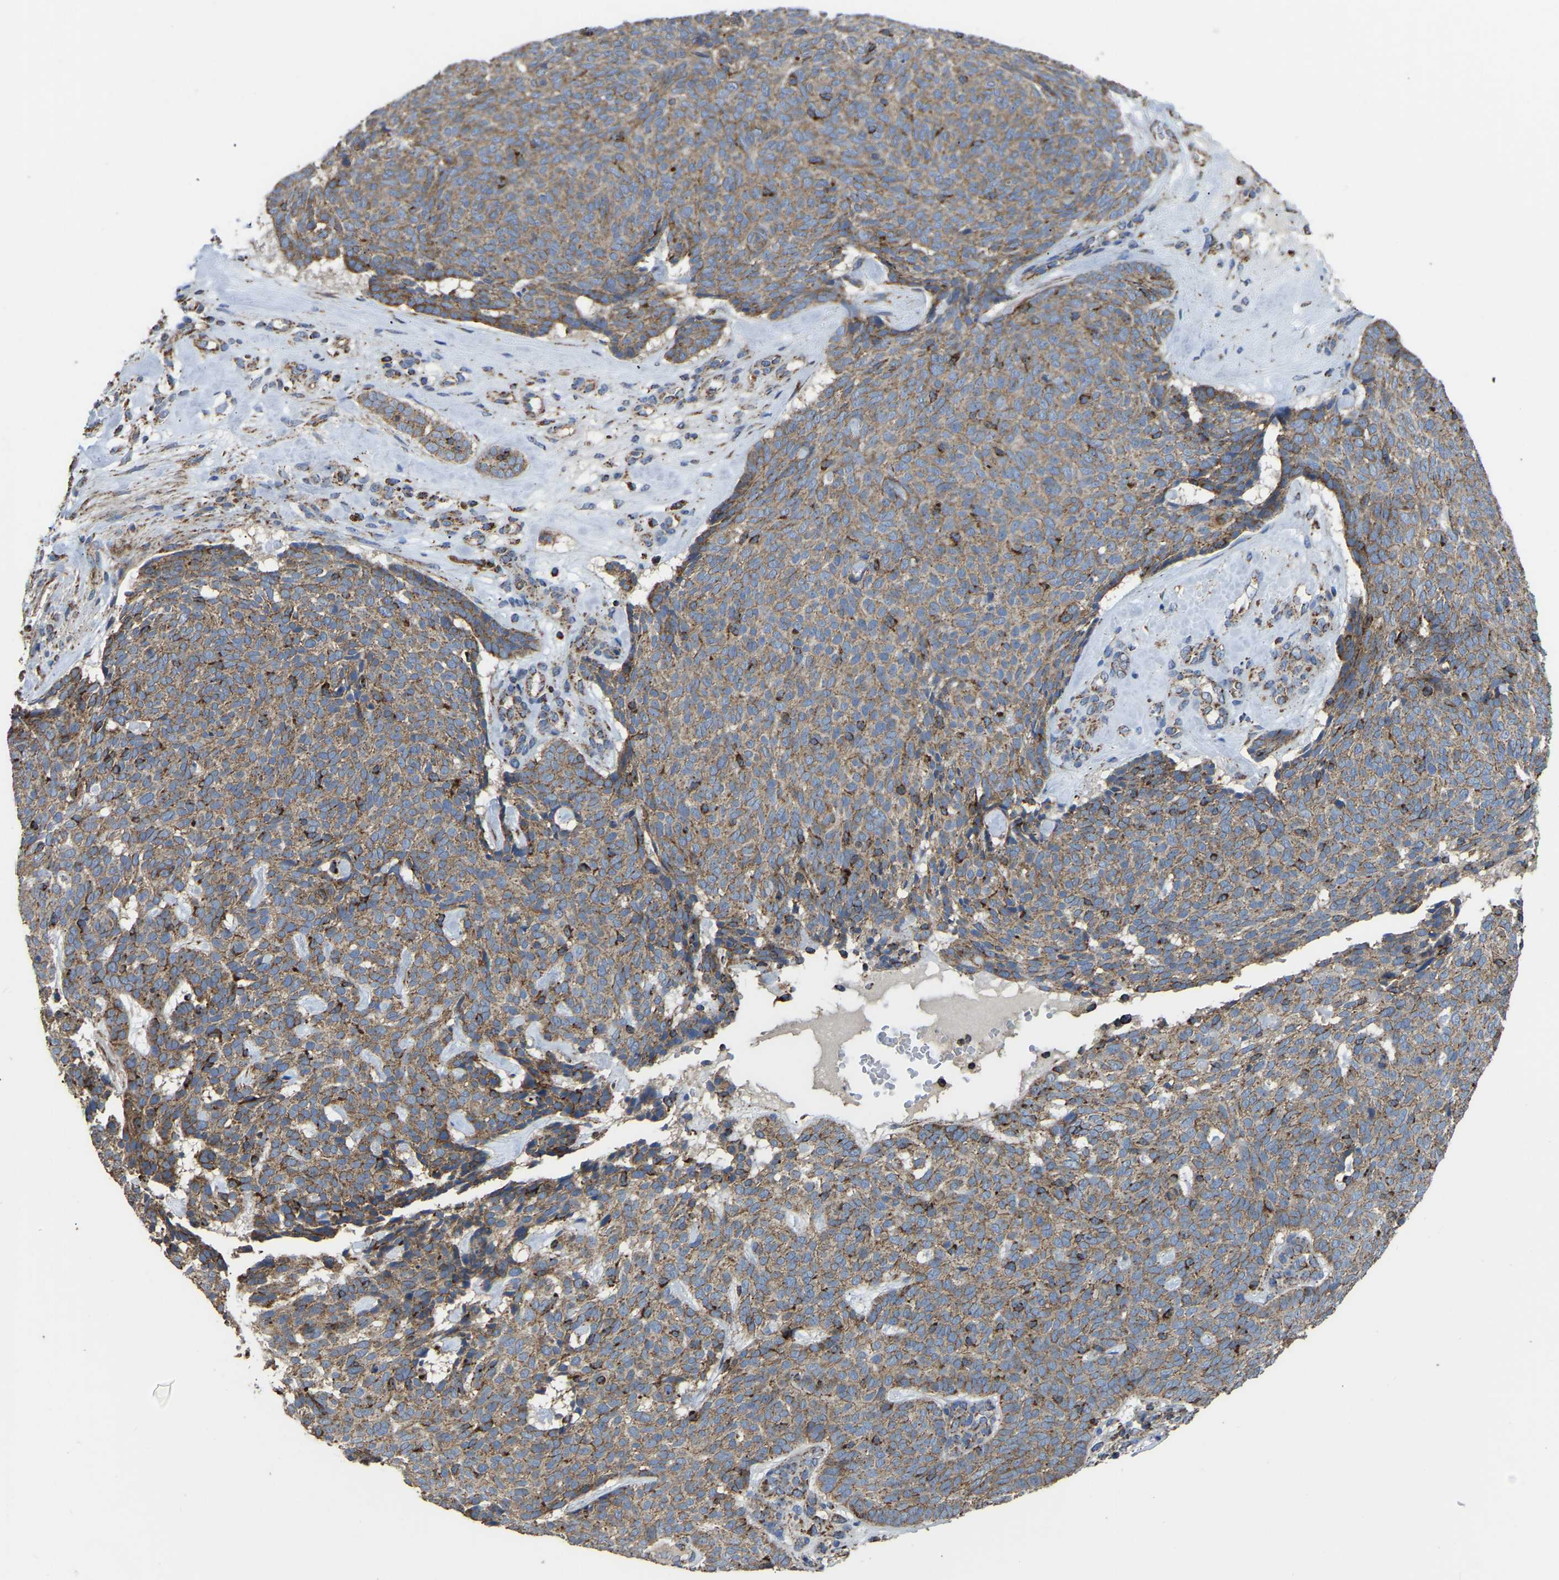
{"staining": {"intensity": "moderate", "quantity": ">75%", "location": "cytoplasmic/membranous"}, "tissue": "skin cancer", "cell_type": "Tumor cells", "image_type": "cancer", "snomed": [{"axis": "morphology", "description": "Basal cell carcinoma"}, {"axis": "topography", "description": "Skin"}], "caption": "High-magnification brightfield microscopy of skin basal cell carcinoma stained with DAB (3,3'-diaminobenzidine) (brown) and counterstained with hematoxylin (blue). tumor cells exhibit moderate cytoplasmic/membranous staining is appreciated in about>75% of cells. Ihc stains the protein of interest in brown and the nuclei are stained blue.", "gene": "ETFA", "patient": {"sex": "male", "age": 61}}